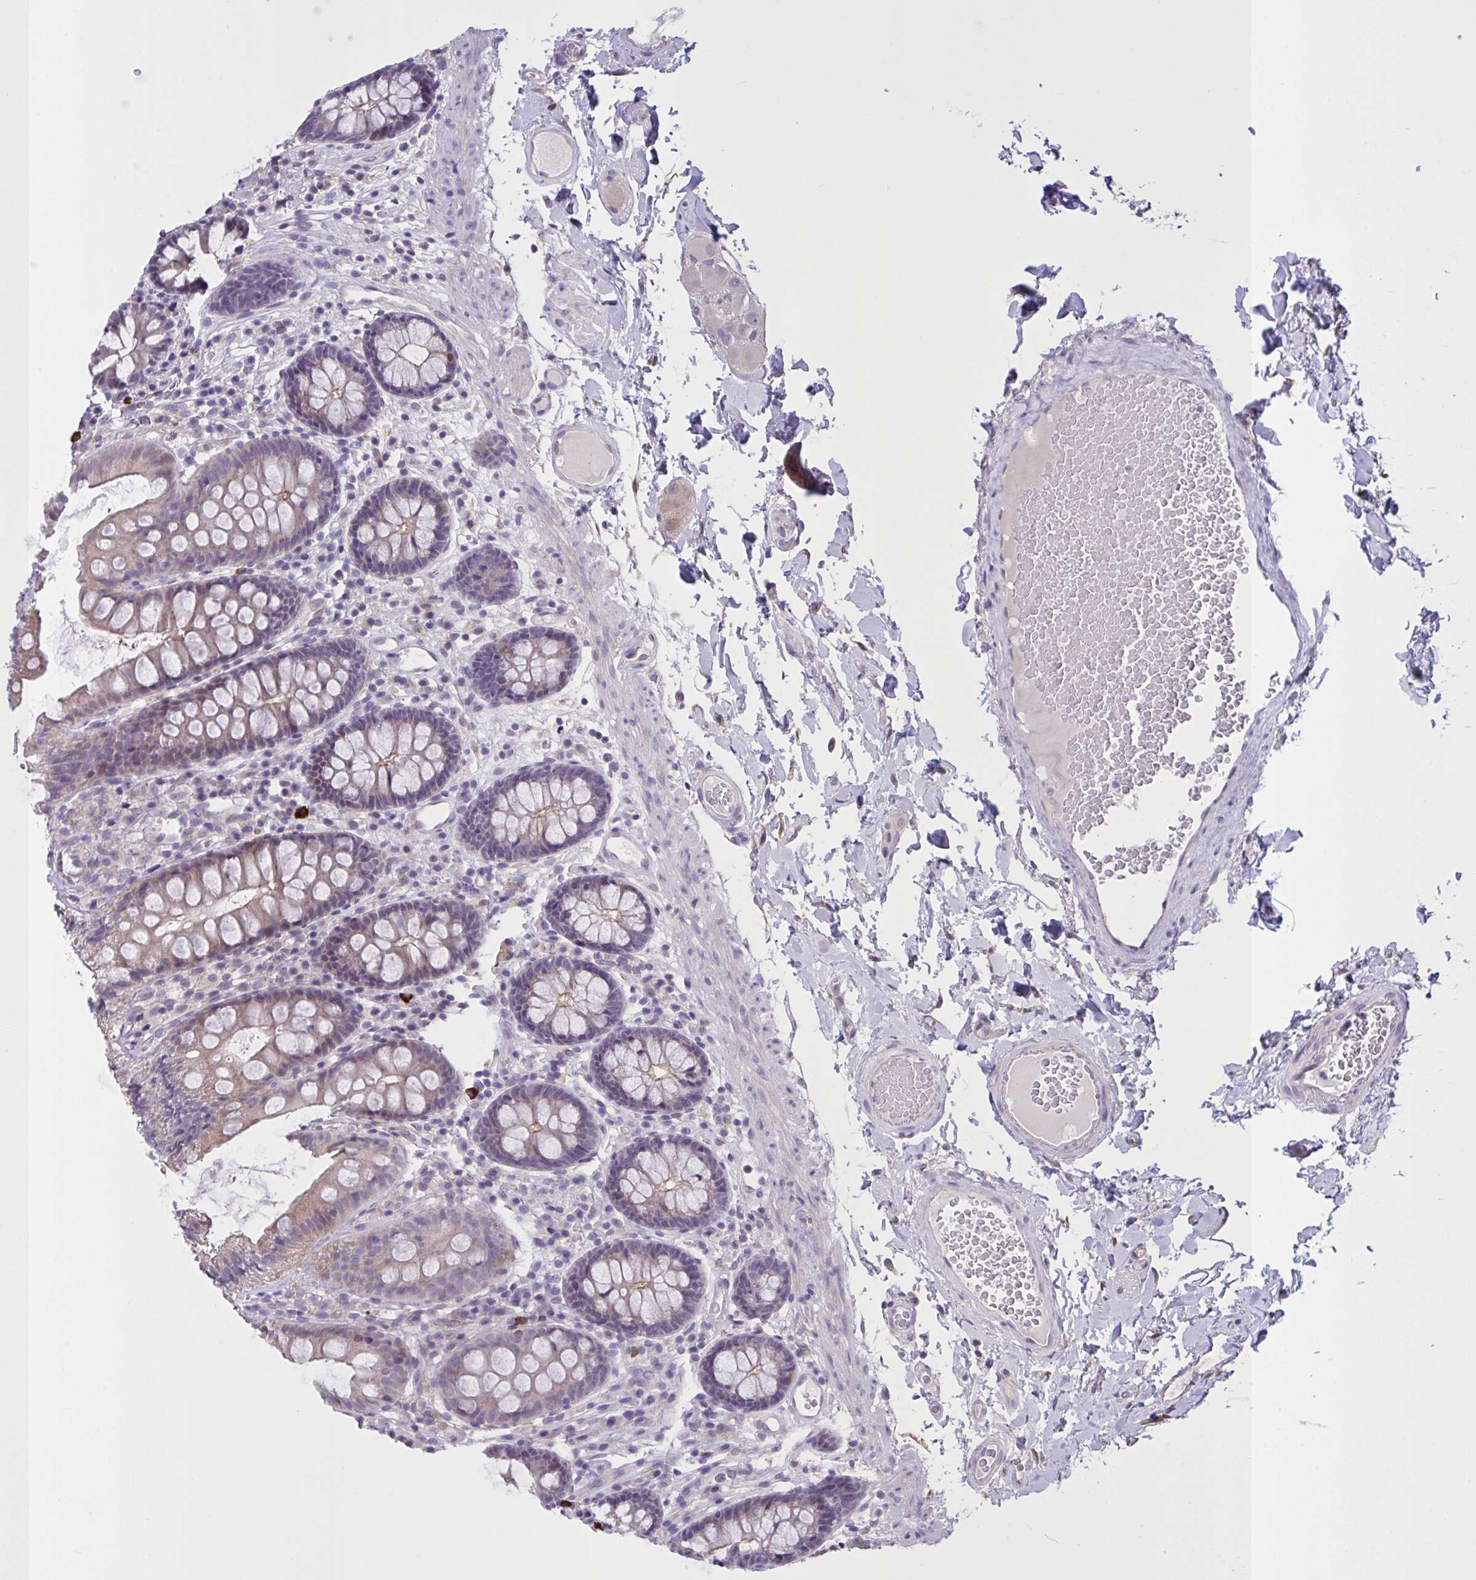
{"staining": {"intensity": "negative", "quantity": "none", "location": "none"}, "tissue": "colon", "cell_type": "Endothelial cells", "image_type": "normal", "snomed": [{"axis": "morphology", "description": "Normal tissue, NOS"}, {"axis": "topography", "description": "Colon"}], "caption": "Human colon stained for a protein using IHC shows no staining in endothelial cells.", "gene": "MRGPRX2", "patient": {"sex": "male", "age": 84}}